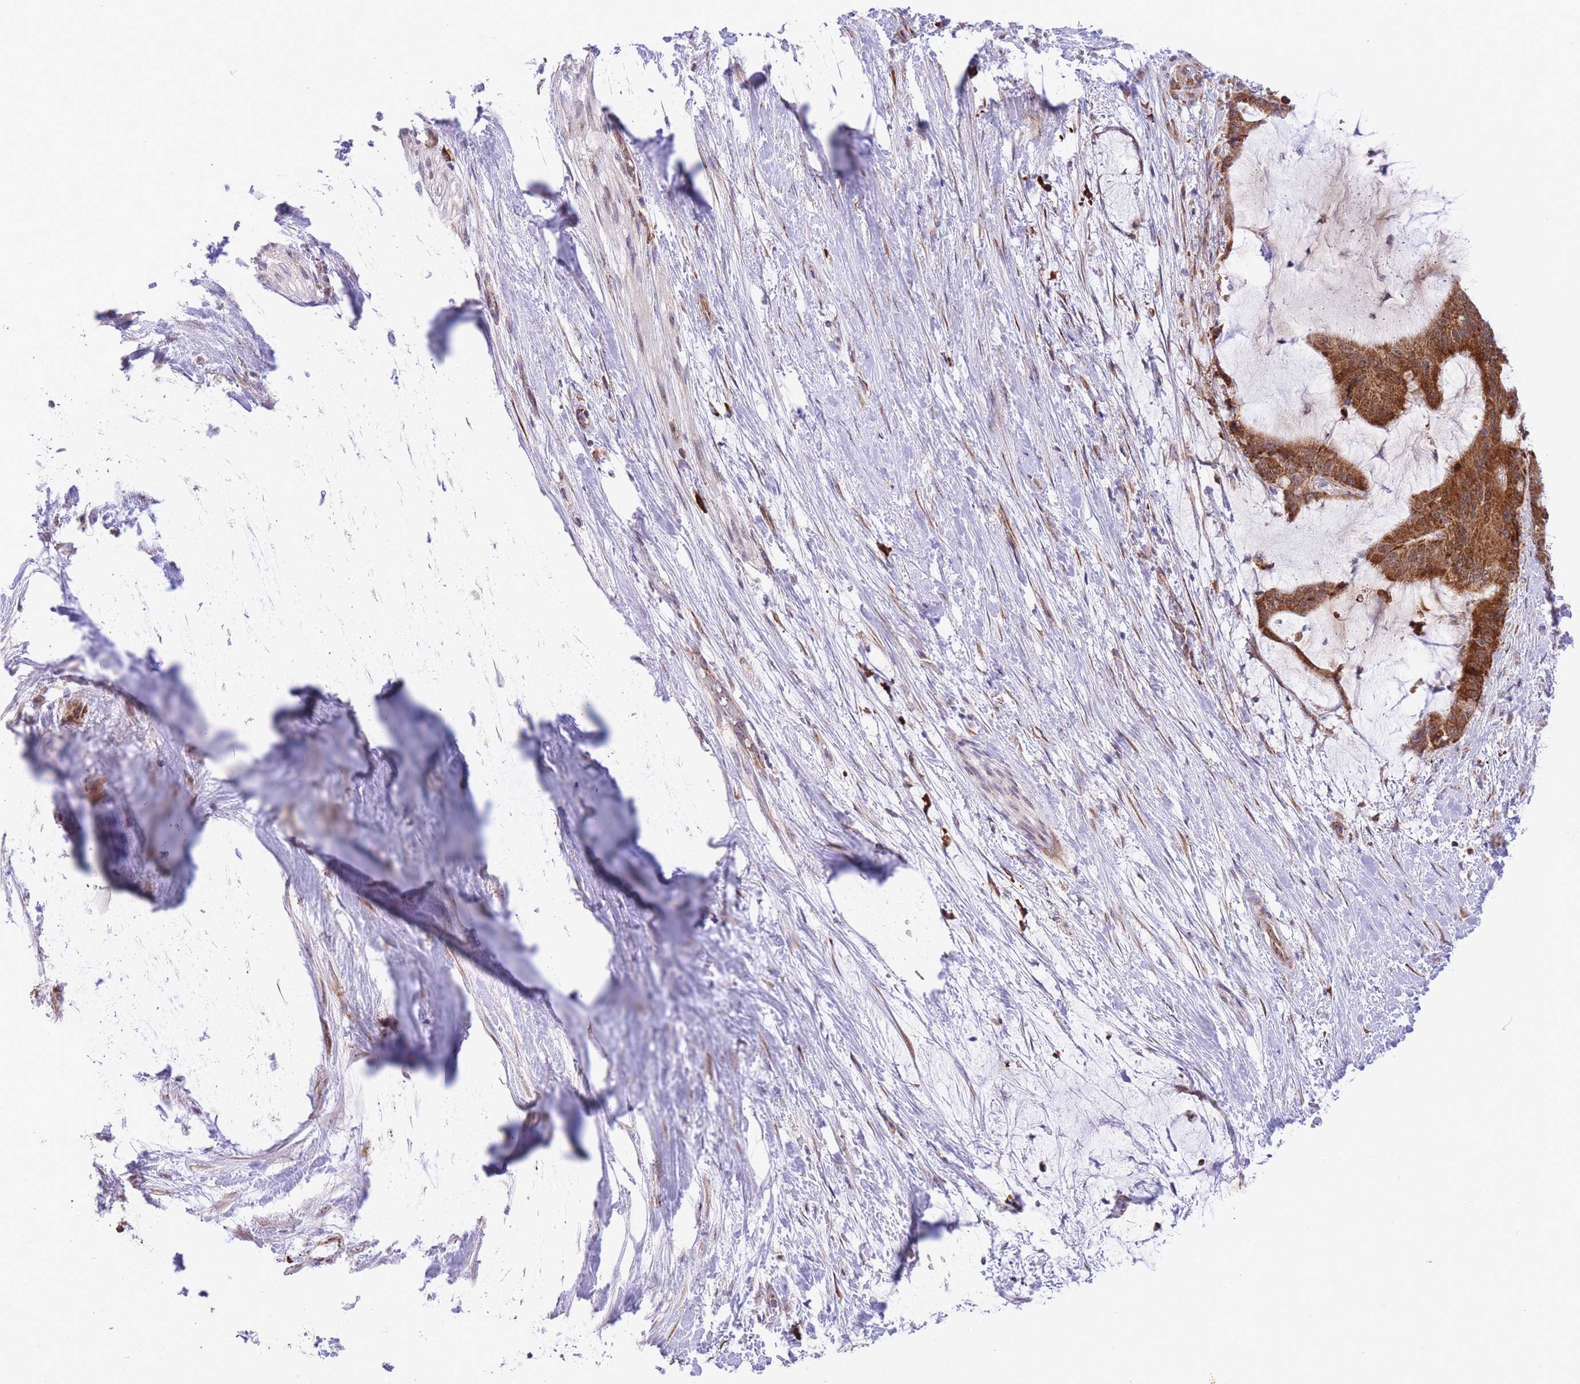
{"staining": {"intensity": "strong", "quantity": ">75%", "location": "cytoplasmic/membranous"}, "tissue": "liver cancer", "cell_type": "Tumor cells", "image_type": "cancer", "snomed": [{"axis": "morphology", "description": "Normal tissue, NOS"}, {"axis": "morphology", "description": "Cholangiocarcinoma"}, {"axis": "topography", "description": "Liver"}, {"axis": "topography", "description": "Peripheral nerve tissue"}], "caption": "Liver cancer was stained to show a protein in brown. There is high levels of strong cytoplasmic/membranous expression in about >75% of tumor cells. Ihc stains the protein in brown and the nuclei are stained blue.", "gene": "EXOSC8", "patient": {"sex": "female", "age": 73}}